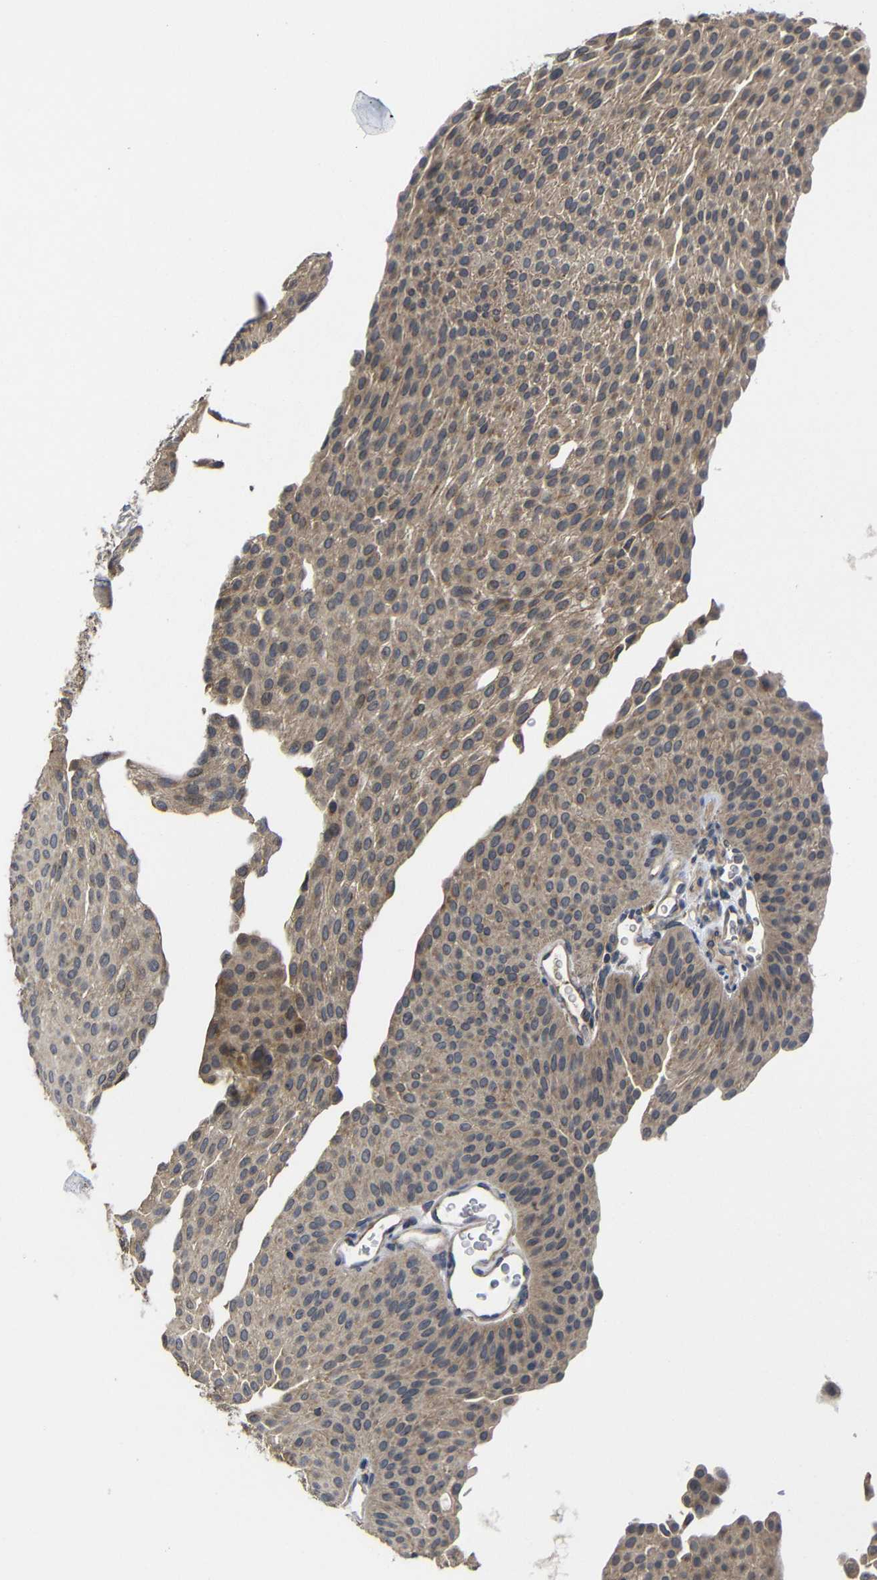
{"staining": {"intensity": "moderate", "quantity": ">75%", "location": "cytoplasmic/membranous"}, "tissue": "urothelial cancer", "cell_type": "Tumor cells", "image_type": "cancer", "snomed": [{"axis": "morphology", "description": "Urothelial carcinoma, Low grade"}, {"axis": "topography", "description": "Urinary bladder"}], "caption": "Protein expression analysis of human urothelial cancer reveals moderate cytoplasmic/membranous positivity in about >75% of tumor cells.", "gene": "LPAR5", "patient": {"sex": "female", "age": 60}}